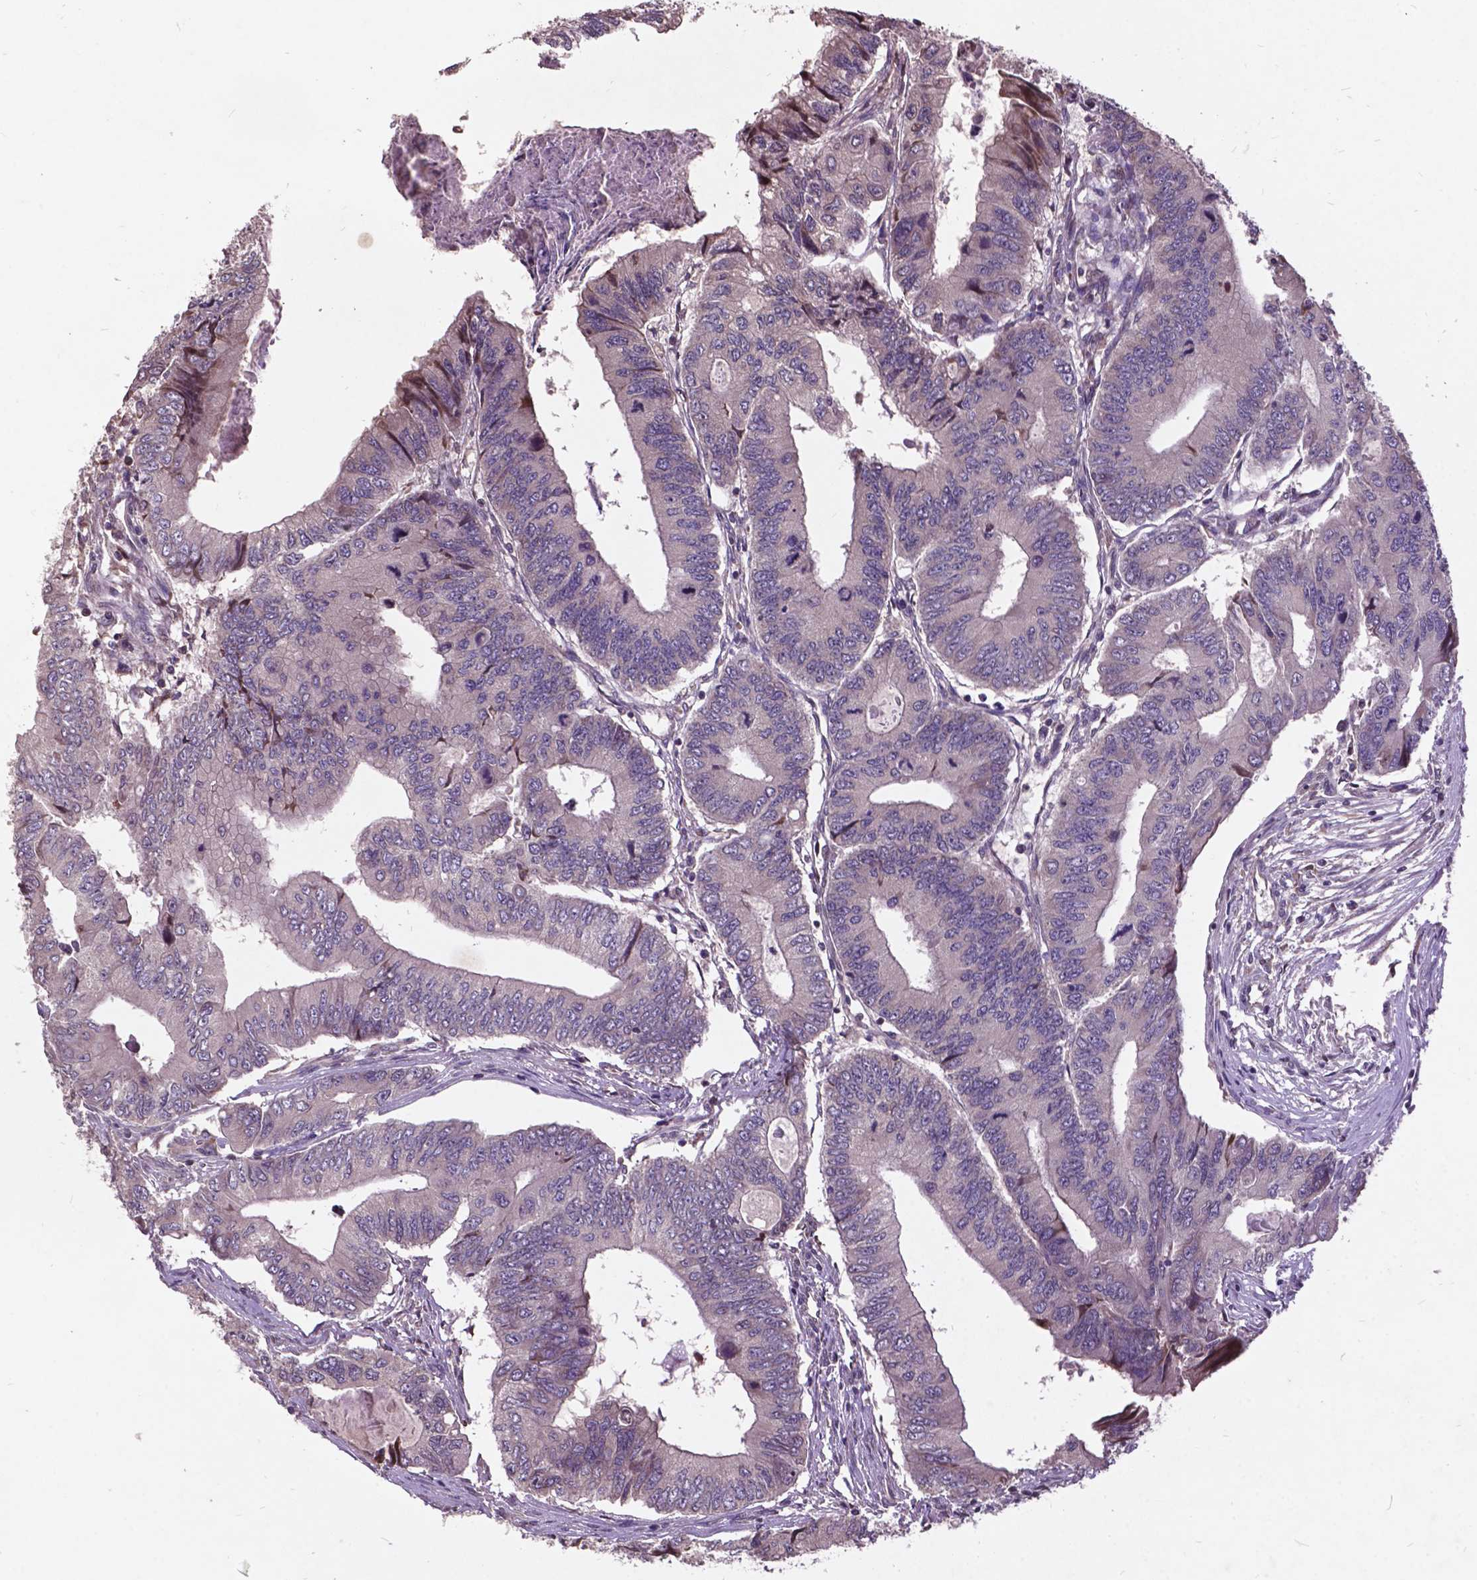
{"staining": {"intensity": "negative", "quantity": "none", "location": "none"}, "tissue": "colorectal cancer", "cell_type": "Tumor cells", "image_type": "cancer", "snomed": [{"axis": "morphology", "description": "Adenocarcinoma, NOS"}, {"axis": "topography", "description": "Colon"}], "caption": "This is an immunohistochemistry image of human colorectal cancer. There is no staining in tumor cells.", "gene": "AP1S3", "patient": {"sex": "male", "age": 53}}